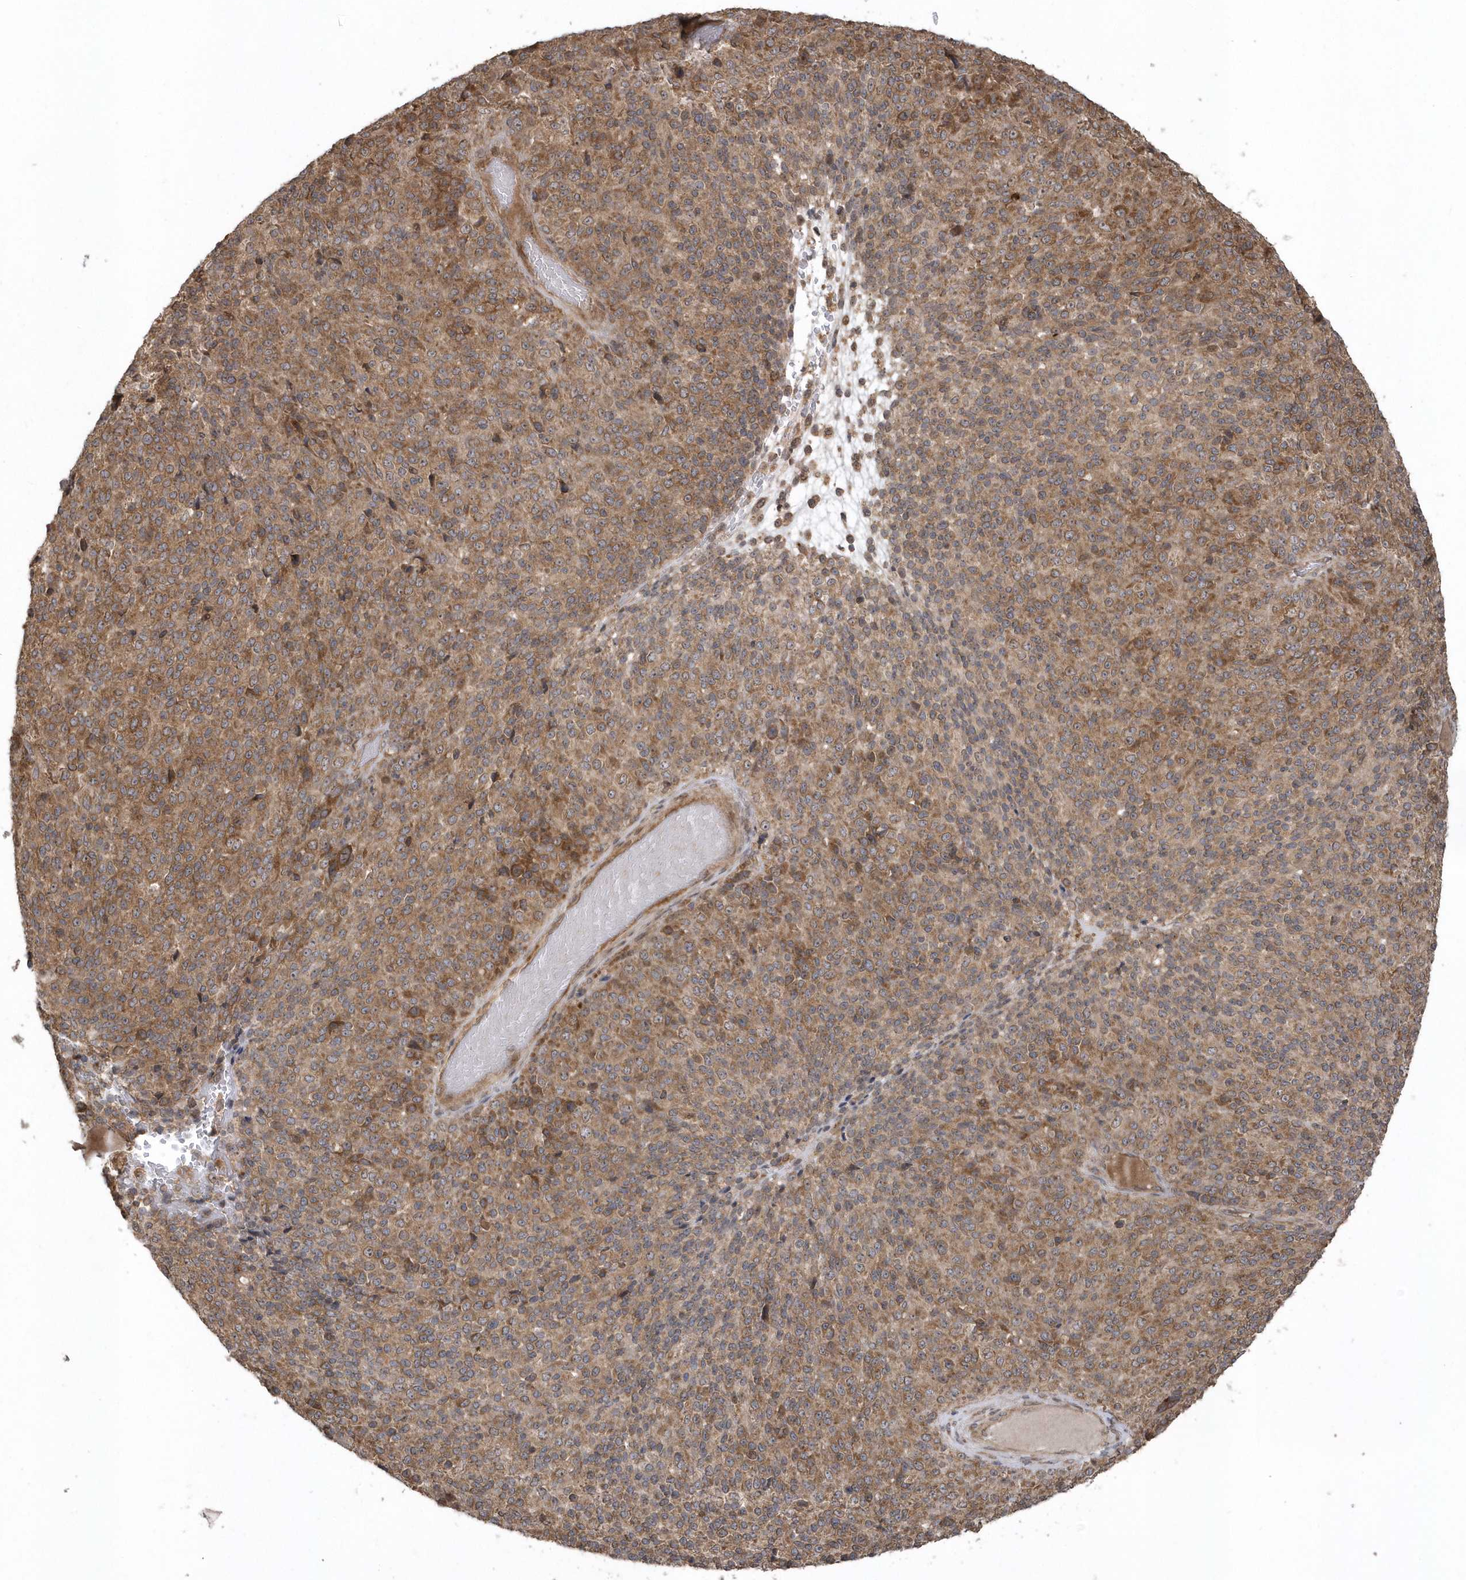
{"staining": {"intensity": "moderate", "quantity": ">75%", "location": "cytoplasmic/membranous"}, "tissue": "melanoma", "cell_type": "Tumor cells", "image_type": "cancer", "snomed": [{"axis": "morphology", "description": "Malignant melanoma, Metastatic site"}, {"axis": "topography", "description": "Brain"}], "caption": "This image shows malignant melanoma (metastatic site) stained with immunohistochemistry (IHC) to label a protein in brown. The cytoplasmic/membranous of tumor cells show moderate positivity for the protein. Nuclei are counter-stained blue.", "gene": "HERPUD1", "patient": {"sex": "female", "age": 56}}